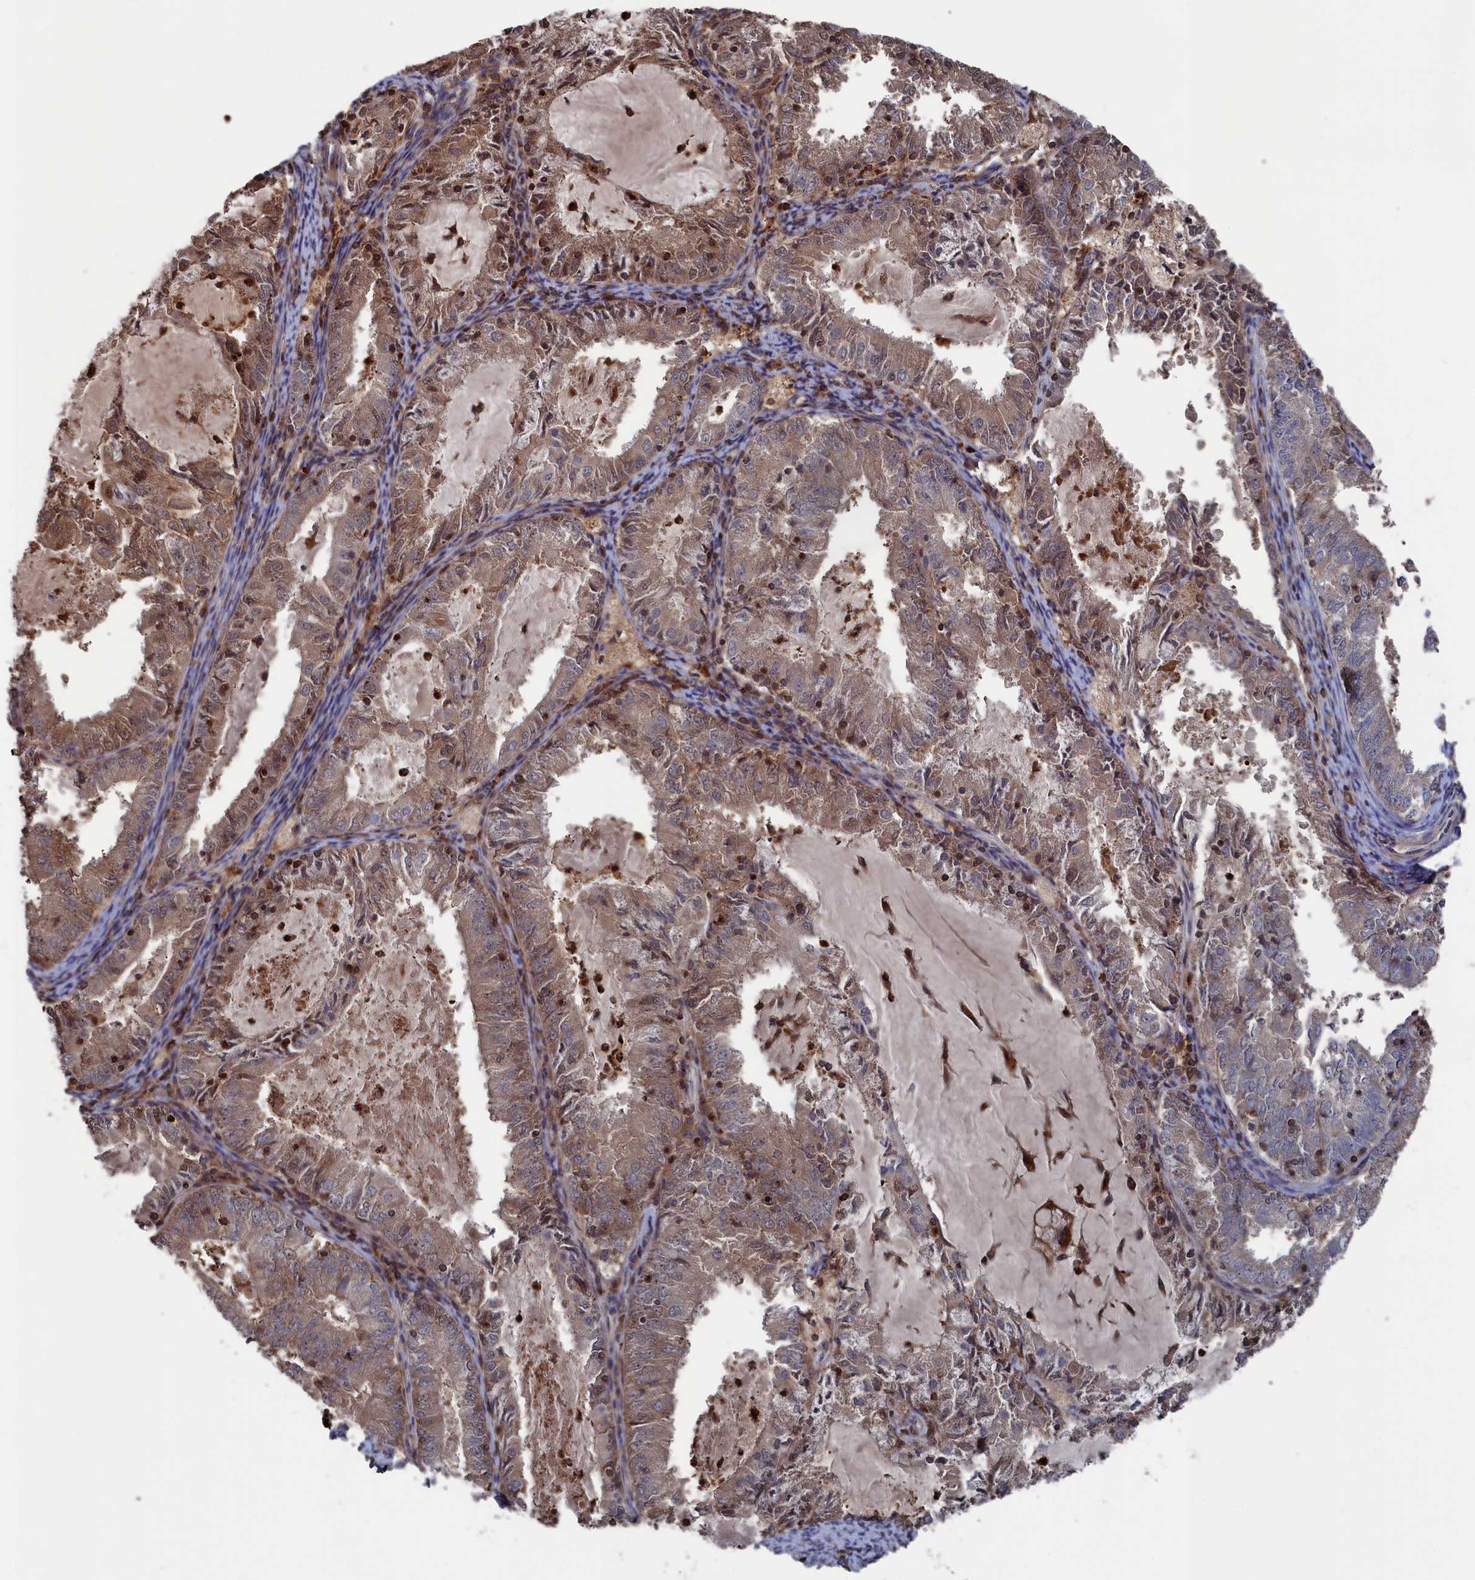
{"staining": {"intensity": "moderate", "quantity": "25%-75%", "location": "cytoplasmic/membranous,nuclear"}, "tissue": "endometrial cancer", "cell_type": "Tumor cells", "image_type": "cancer", "snomed": [{"axis": "morphology", "description": "Adenocarcinoma, NOS"}, {"axis": "topography", "description": "Endometrium"}], "caption": "This histopathology image demonstrates endometrial adenocarcinoma stained with immunohistochemistry to label a protein in brown. The cytoplasmic/membranous and nuclear of tumor cells show moderate positivity for the protein. Nuclei are counter-stained blue.", "gene": "PLA2G15", "patient": {"sex": "female", "age": 57}}